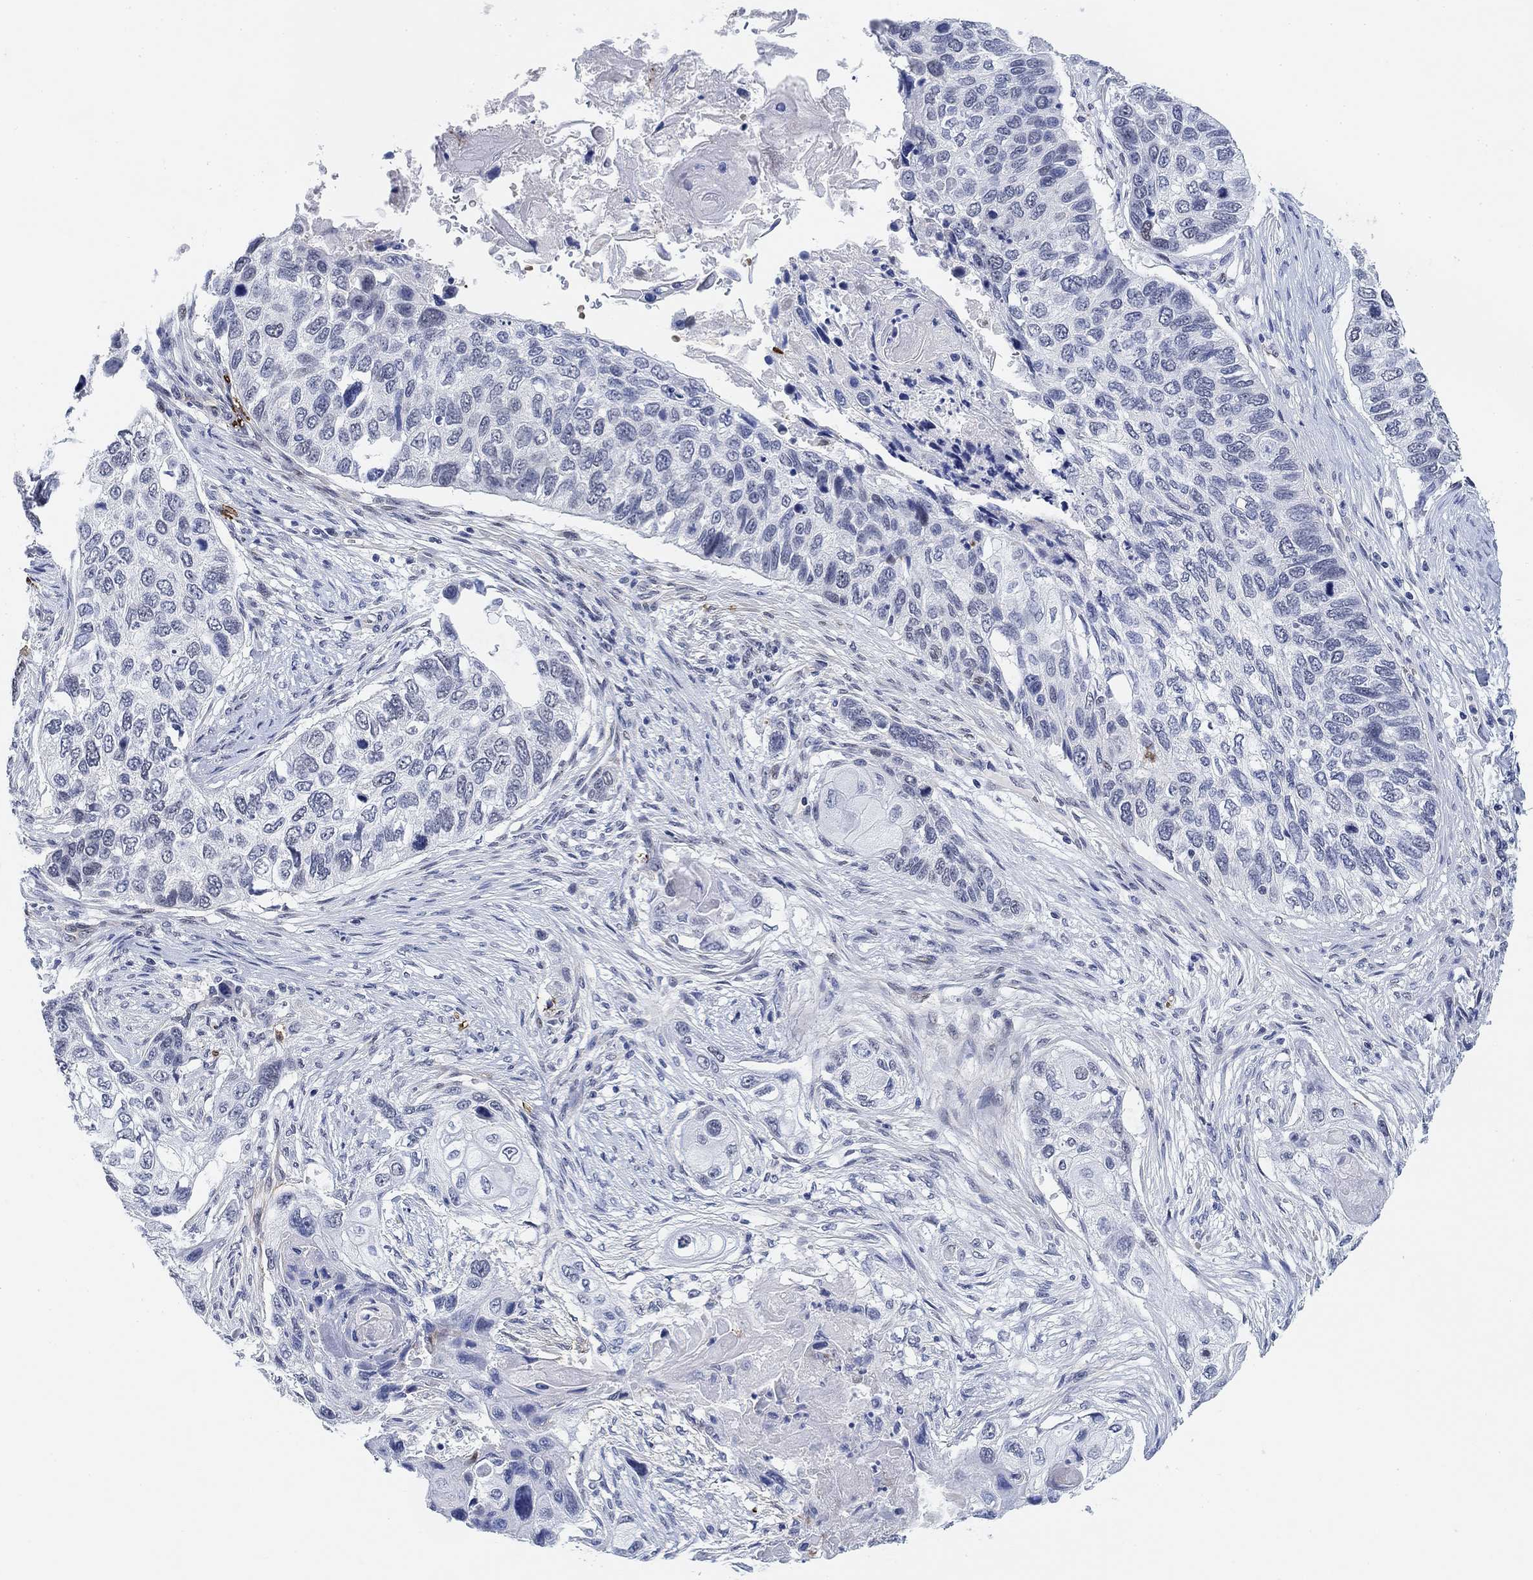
{"staining": {"intensity": "negative", "quantity": "none", "location": "none"}, "tissue": "lung cancer", "cell_type": "Tumor cells", "image_type": "cancer", "snomed": [{"axis": "morphology", "description": "Normal tissue, NOS"}, {"axis": "morphology", "description": "Squamous cell carcinoma, NOS"}, {"axis": "topography", "description": "Bronchus"}, {"axis": "topography", "description": "Lung"}], "caption": "Lung squamous cell carcinoma stained for a protein using IHC shows no expression tumor cells.", "gene": "PAX6", "patient": {"sex": "male", "age": 69}}